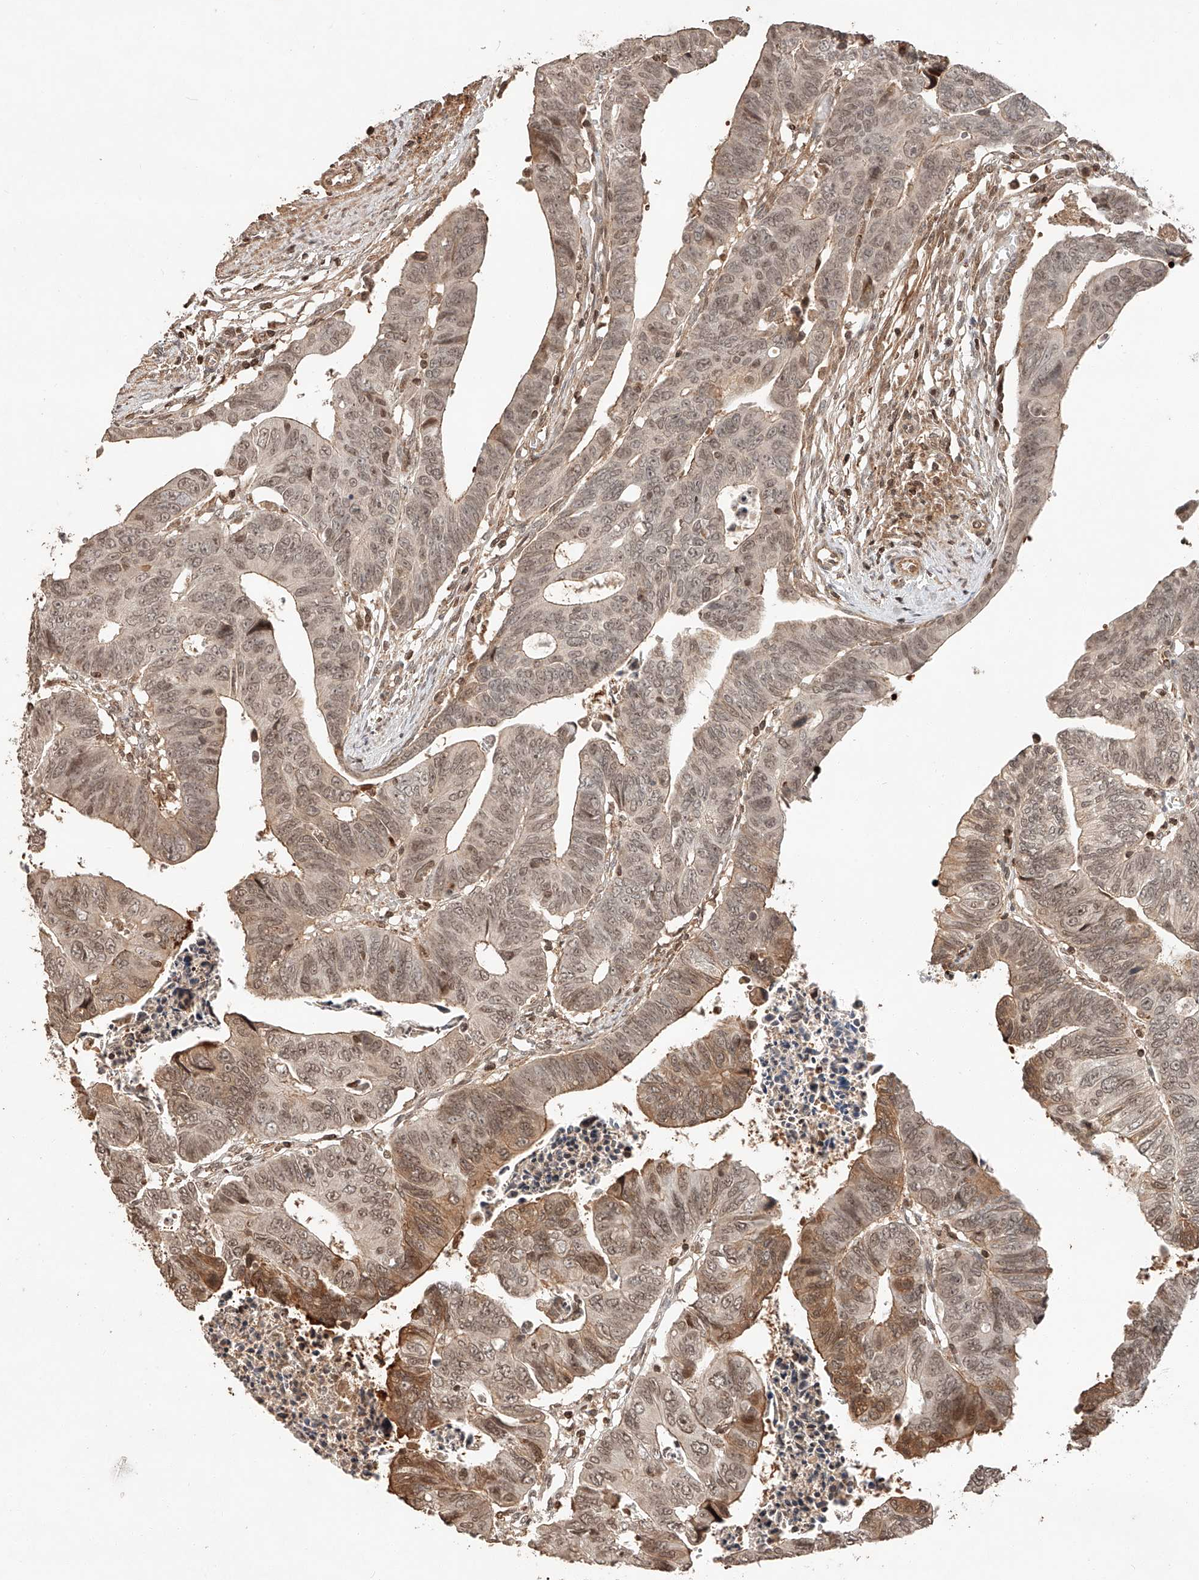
{"staining": {"intensity": "weak", "quantity": ">75%", "location": "cytoplasmic/membranous,nuclear"}, "tissue": "colorectal cancer", "cell_type": "Tumor cells", "image_type": "cancer", "snomed": [{"axis": "morphology", "description": "Adenocarcinoma, NOS"}, {"axis": "topography", "description": "Rectum"}], "caption": "This image displays IHC staining of human colorectal adenocarcinoma, with low weak cytoplasmic/membranous and nuclear positivity in about >75% of tumor cells.", "gene": "ARHGAP33", "patient": {"sex": "female", "age": 65}}